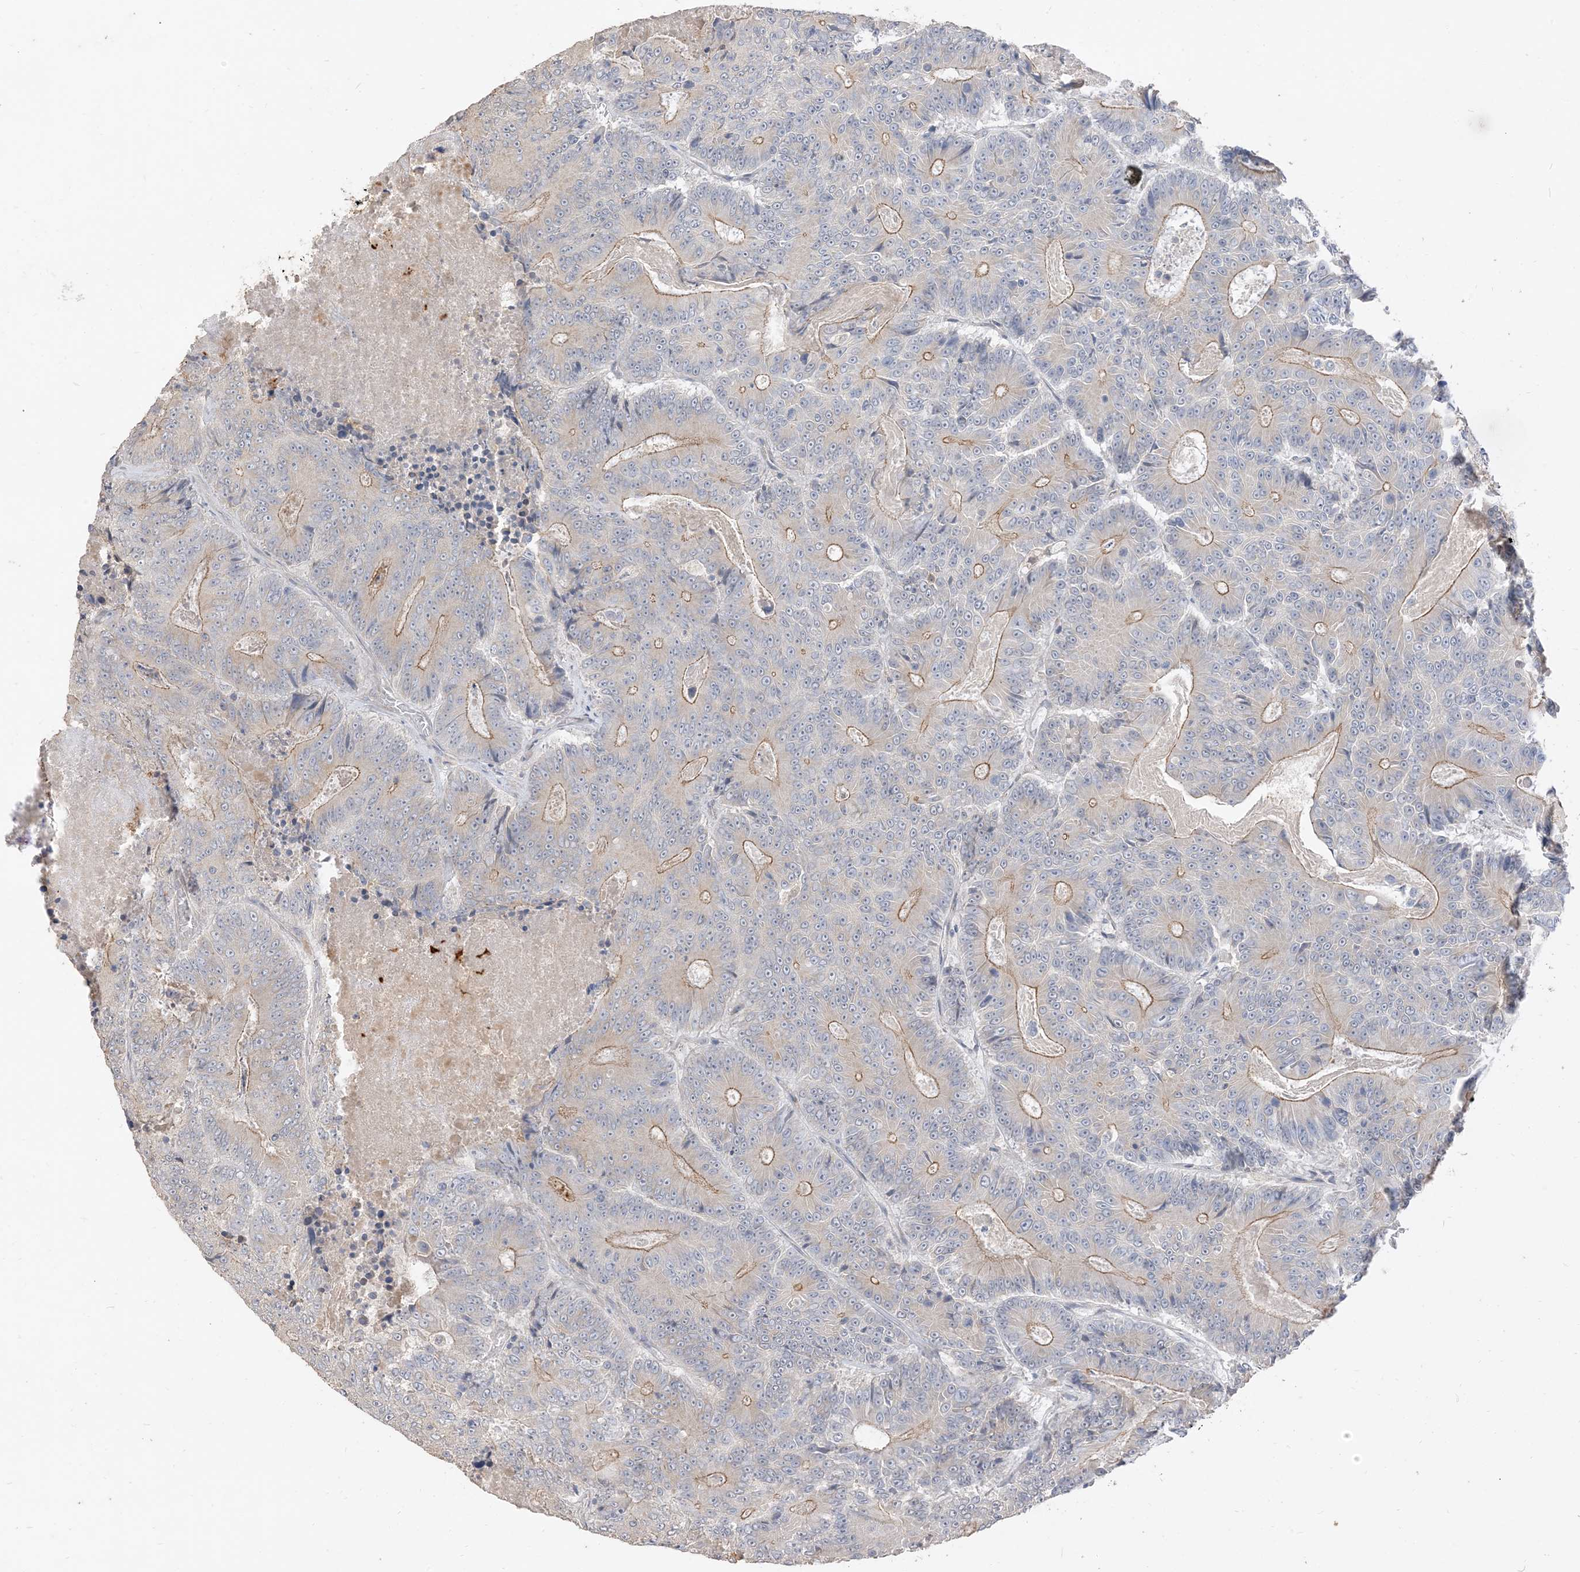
{"staining": {"intensity": "moderate", "quantity": "25%-75%", "location": "cytoplasmic/membranous"}, "tissue": "colorectal cancer", "cell_type": "Tumor cells", "image_type": "cancer", "snomed": [{"axis": "morphology", "description": "Adenocarcinoma, NOS"}, {"axis": "topography", "description": "Colon"}], "caption": "Immunohistochemical staining of colorectal adenocarcinoma displays medium levels of moderate cytoplasmic/membranous staining in about 25%-75% of tumor cells.", "gene": "RNF175", "patient": {"sex": "male", "age": 83}}